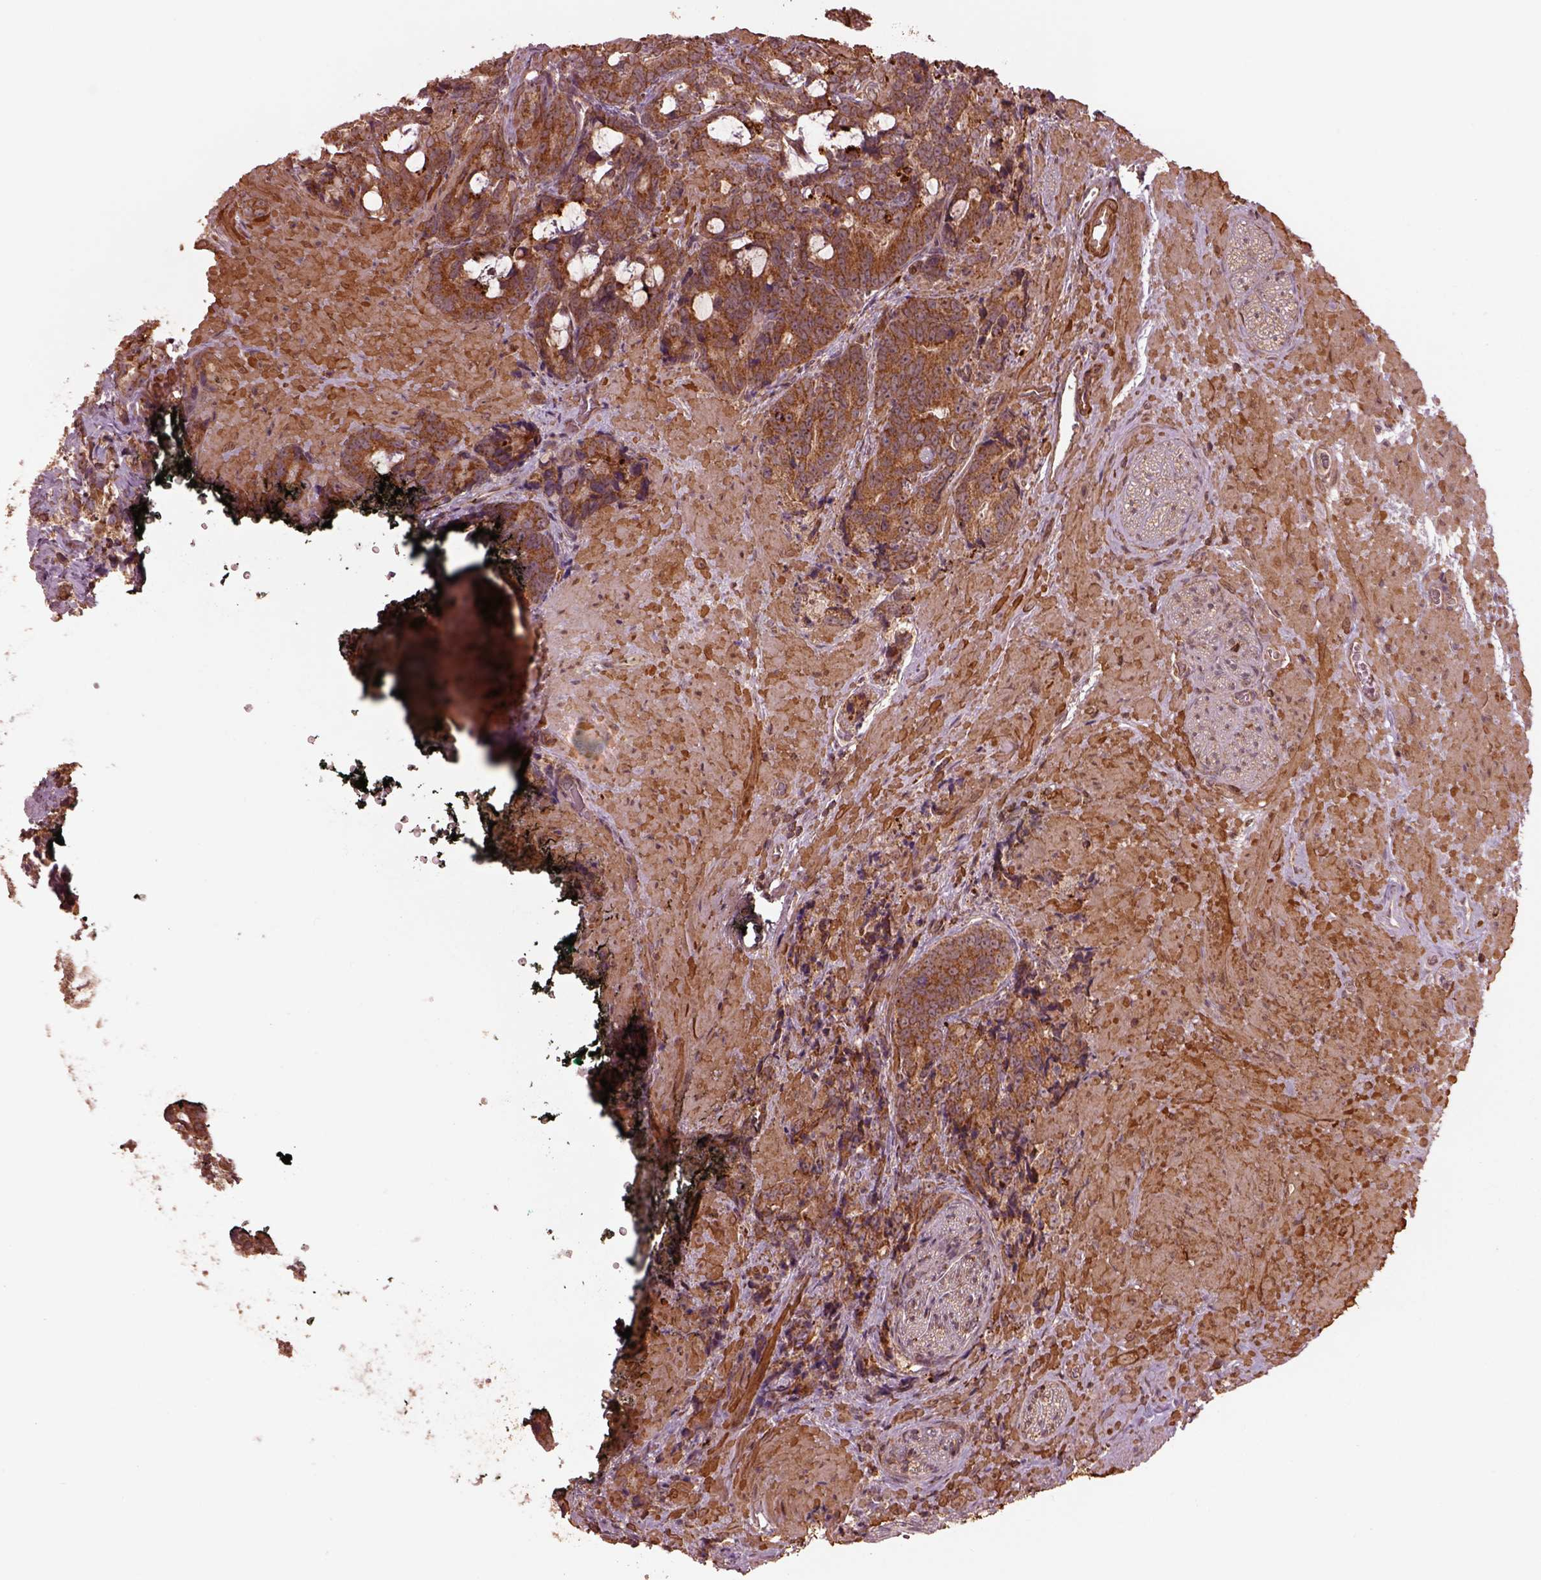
{"staining": {"intensity": "moderate", "quantity": ">75%", "location": "cytoplasmic/membranous"}, "tissue": "prostate cancer", "cell_type": "Tumor cells", "image_type": "cancer", "snomed": [{"axis": "morphology", "description": "Adenocarcinoma, High grade"}, {"axis": "topography", "description": "Prostate"}], "caption": "Protein staining demonstrates moderate cytoplasmic/membranous staining in approximately >75% of tumor cells in prostate high-grade adenocarcinoma.", "gene": "SEL1L3", "patient": {"sex": "male", "age": 74}}